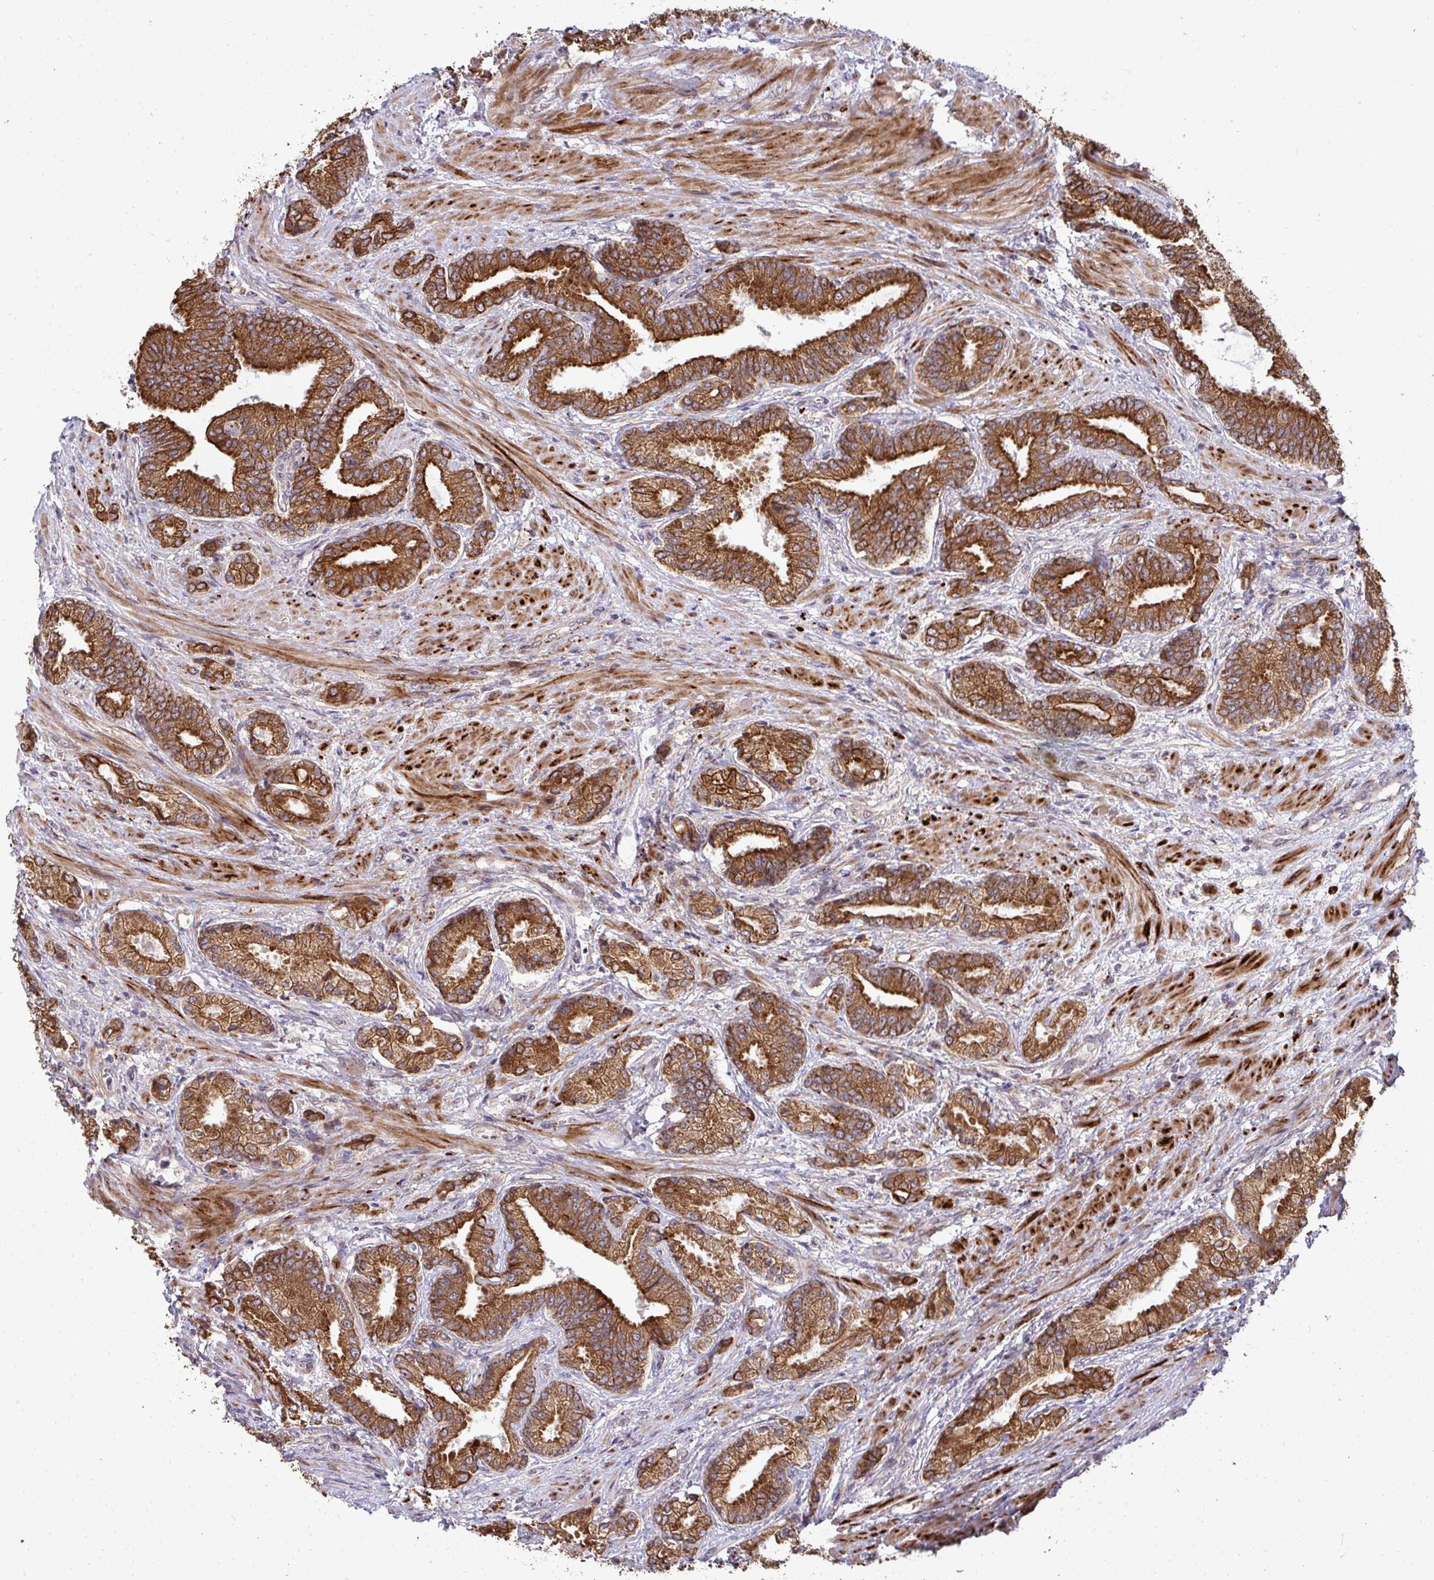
{"staining": {"intensity": "strong", "quantity": ">75%", "location": "cytoplasmic/membranous"}, "tissue": "prostate cancer", "cell_type": "Tumor cells", "image_type": "cancer", "snomed": [{"axis": "morphology", "description": "Adenocarcinoma, High grade"}, {"axis": "topography", "description": "Prostate and seminal vesicle, NOS"}], "caption": "Prostate cancer (high-grade adenocarcinoma) stained with a protein marker demonstrates strong staining in tumor cells.", "gene": "TRIM44", "patient": {"sex": "male", "age": 61}}